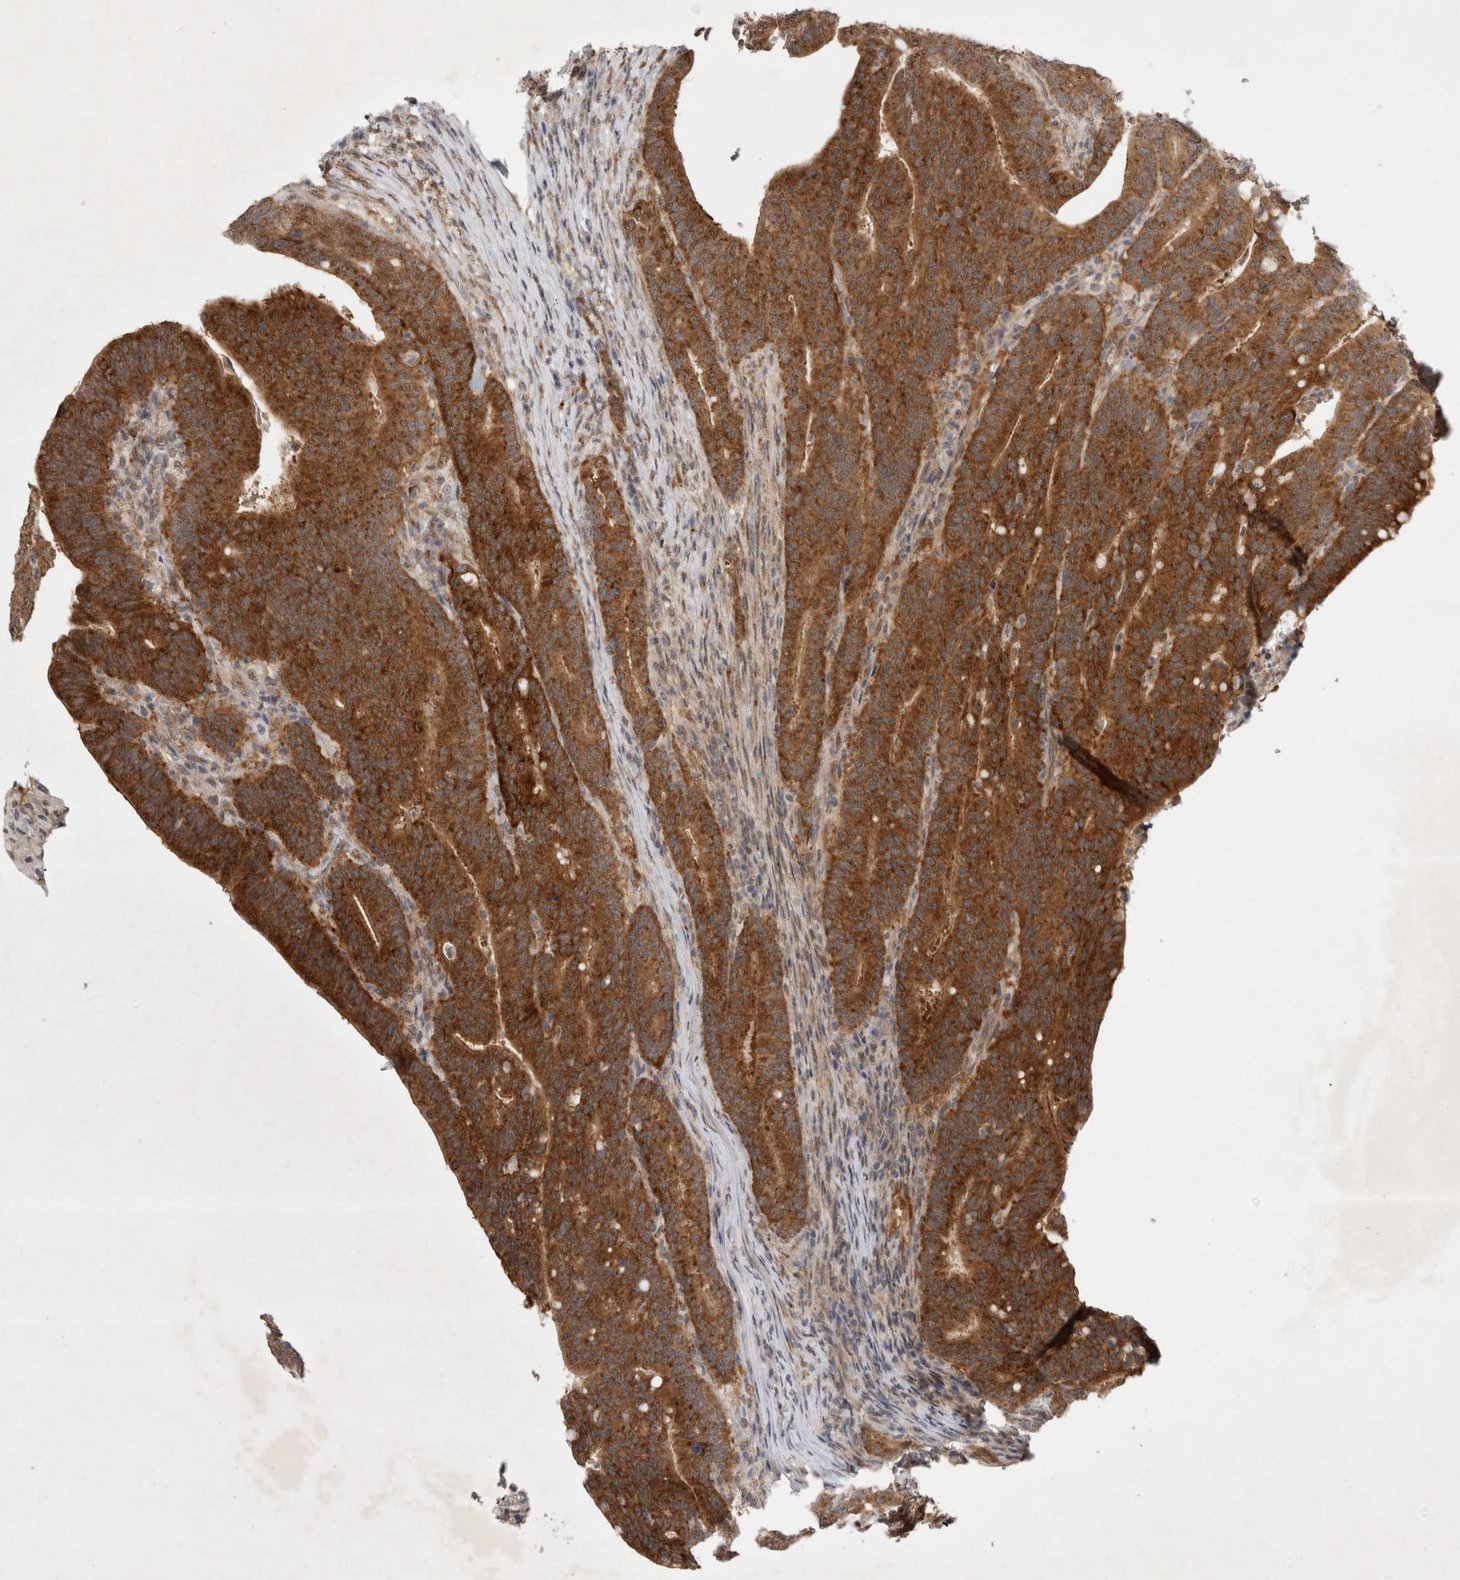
{"staining": {"intensity": "strong", "quantity": ">75%", "location": "cytoplasmic/membranous"}, "tissue": "colorectal cancer", "cell_type": "Tumor cells", "image_type": "cancer", "snomed": [{"axis": "morphology", "description": "Adenocarcinoma, NOS"}, {"axis": "topography", "description": "Colon"}], "caption": "An image of human adenocarcinoma (colorectal) stained for a protein reveals strong cytoplasmic/membranous brown staining in tumor cells. Nuclei are stained in blue.", "gene": "WIPF2", "patient": {"sex": "female", "age": 66}}